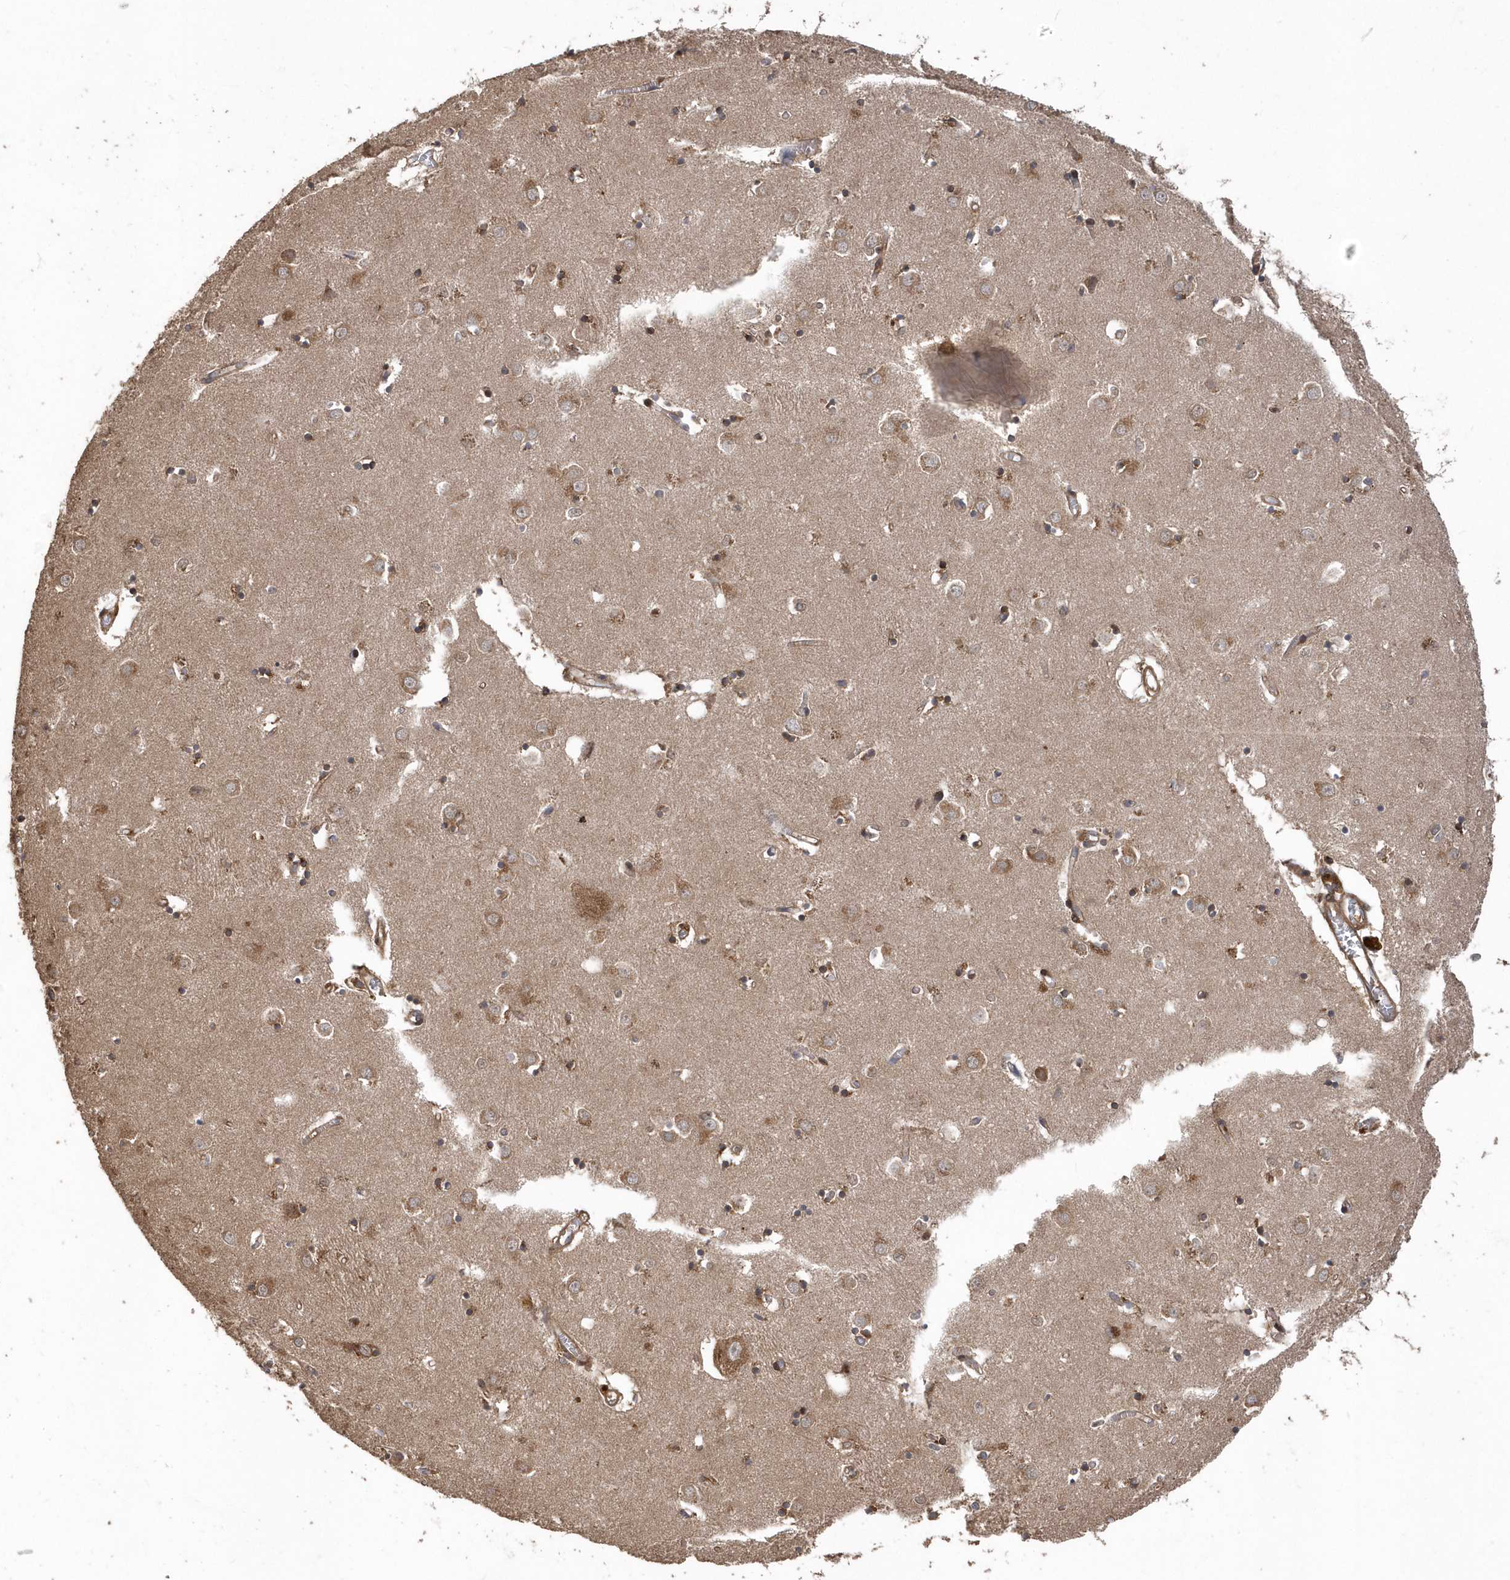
{"staining": {"intensity": "moderate", "quantity": ">75%", "location": "cytoplasmic/membranous"}, "tissue": "caudate", "cell_type": "Glial cells", "image_type": "normal", "snomed": [{"axis": "morphology", "description": "Normal tissue, NOS"}, {"axis": "topography", "description": "Lateral ventricle wall"}], "caption": "Protein positivity by IHC shows moderate cytoplasmic/membranous positivity in about >75% of glial cells in unremarkable caudate.", "gene": "WASHC5", "patient": {"sex": "male", "age": 70}}